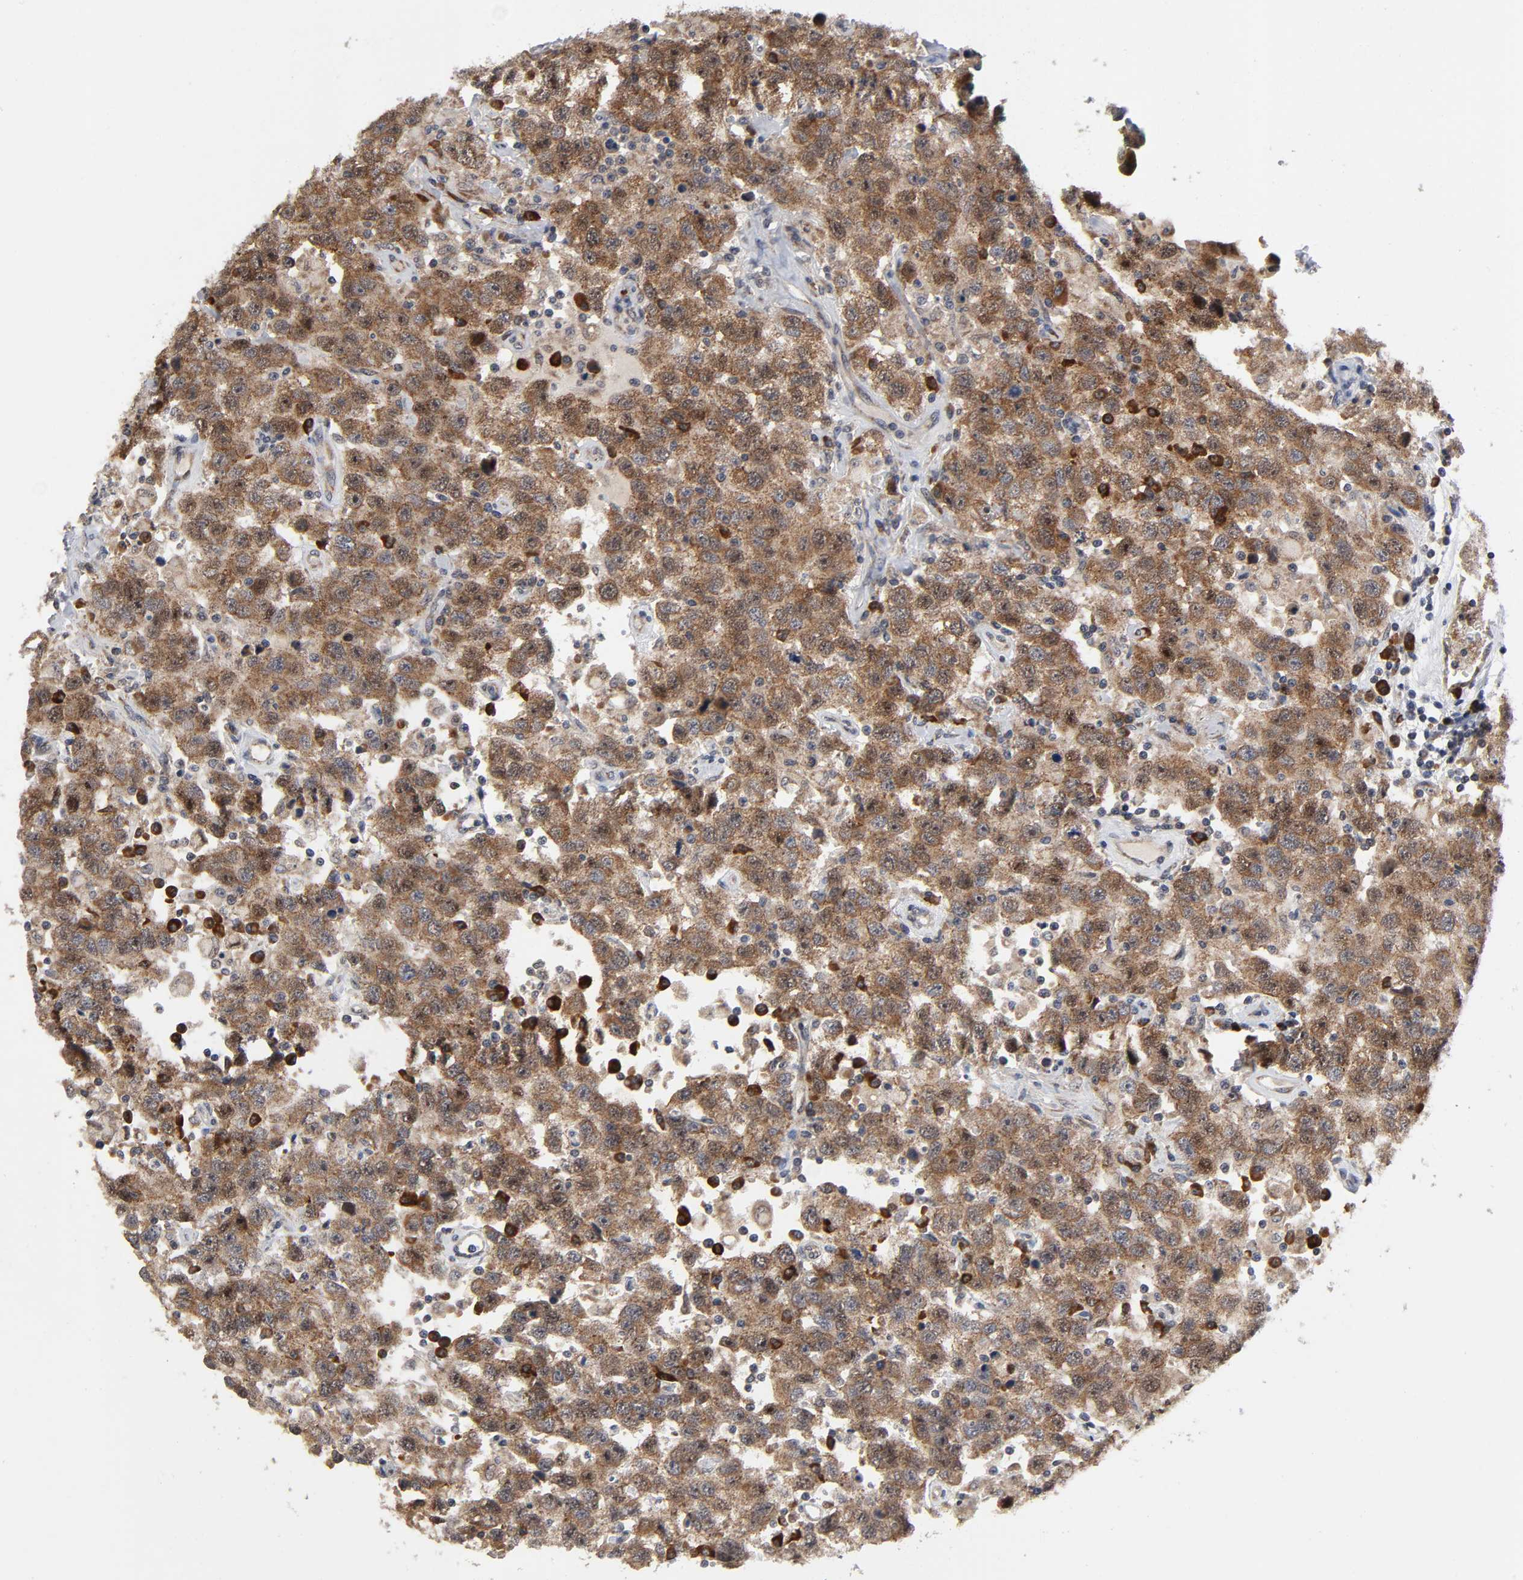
{"staining": {"intensity": "strong", "quantity": ">75%", "location": "cytoplasmic/membranous"}, "tissue": "testis cancer", "cell_type": "Tumor cells", "image_type": "cancer", "snomed": [{"axis": "morphology", "description": "Seminoma, NOS"}, {"axis": "topography", "description": "Testis"}], "caption": "A photomicrograph showing strong cytoplasmic/membranous positivity in about >75% of tumor cells in testis cancer, as visualized by brown immunohistochemical staining.", "gene": "SLC30A9", "patient": {"sex": "male", "age": 41}}